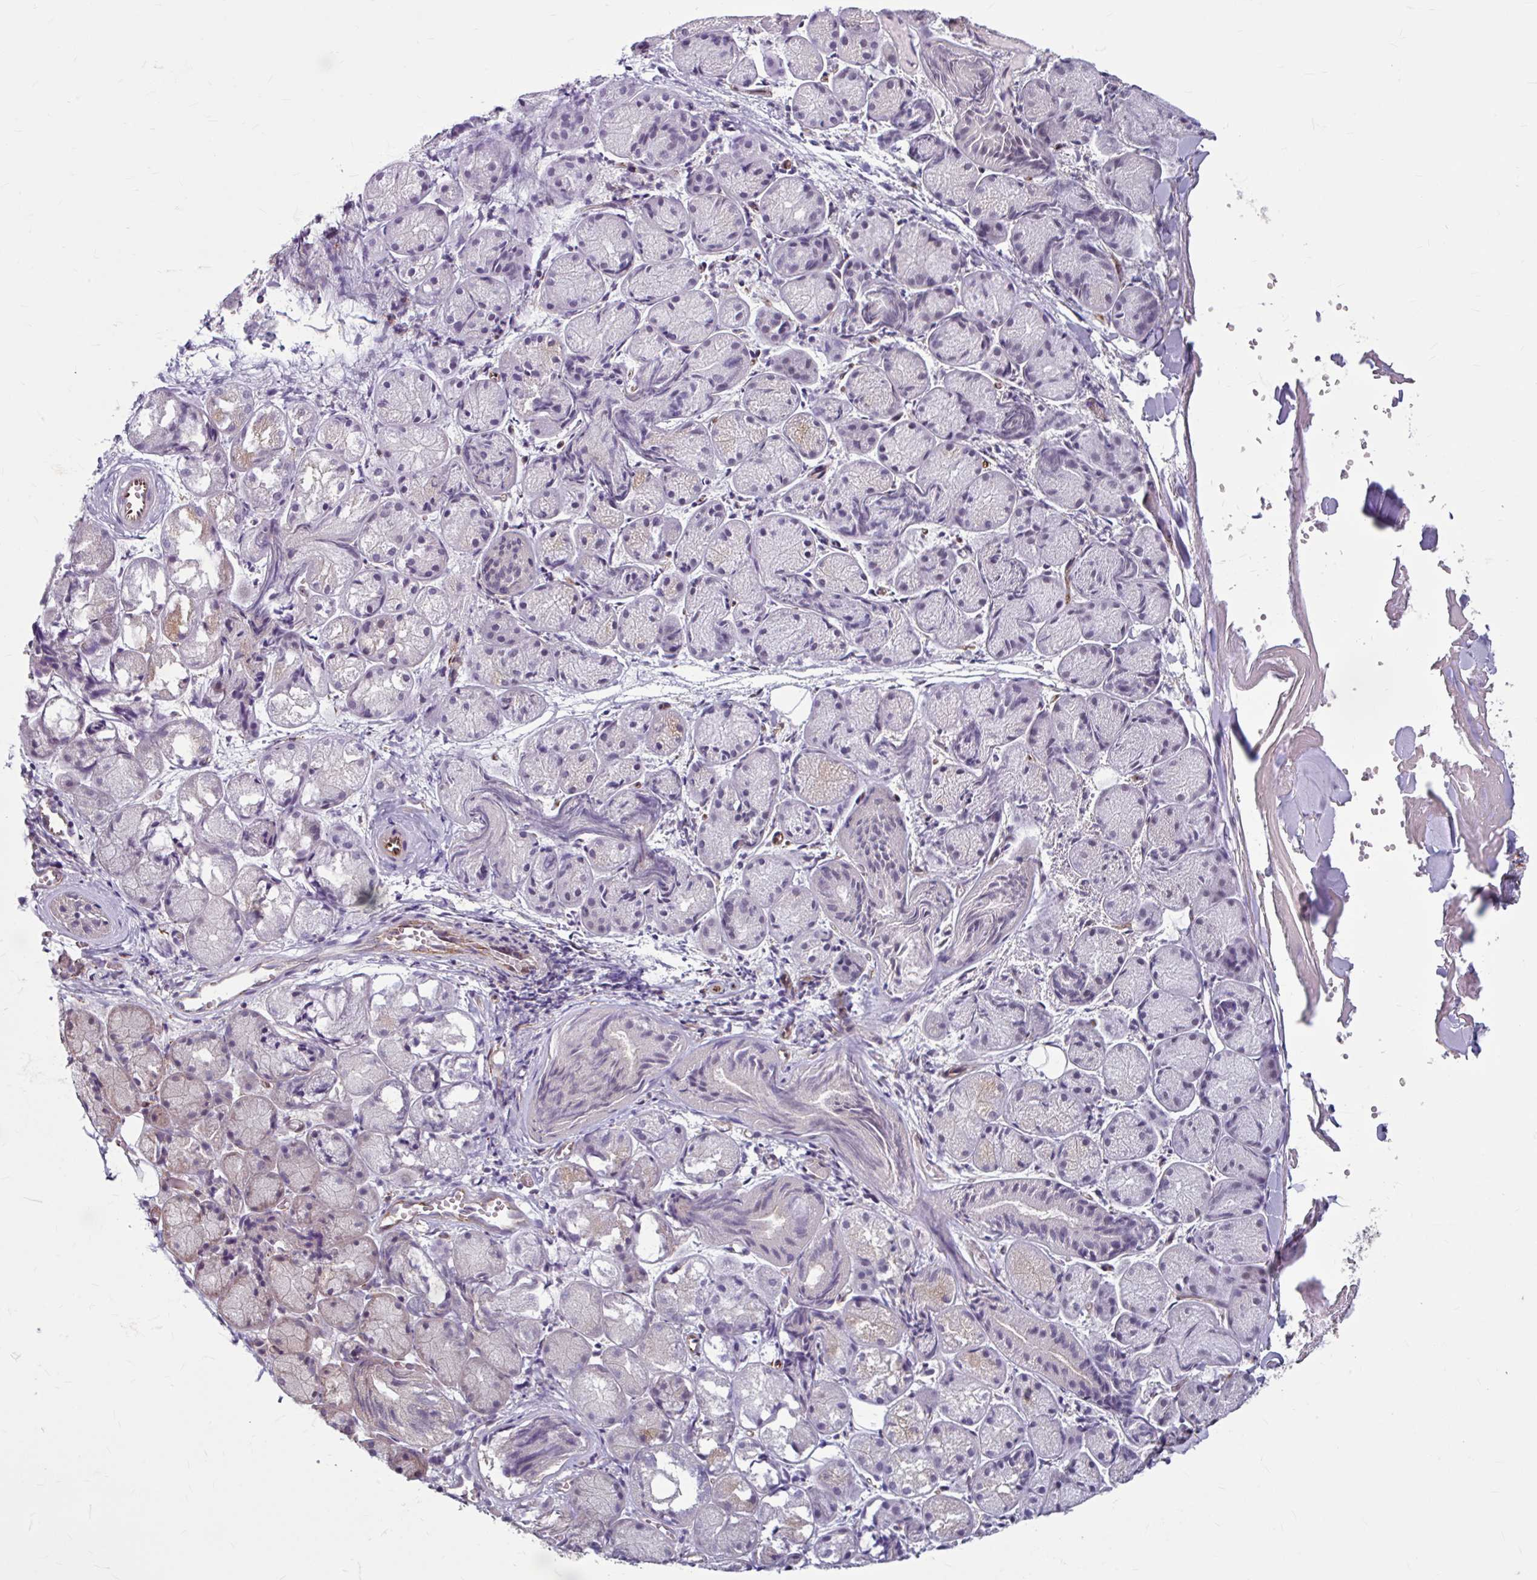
{"staining": {"intensity": "weak", "quantity": "25%-75%", "location": "cytoplasmic/membranous"}, "tissue": "salivary gland", "cell_type": "Glandular cells", "image_type": "normal", "snomed": [{"axis": "morphology", "description": "Normal tissue, NOS"}, {"axis": "topography", "description": "Salivary gland"}], "caption": "A low amount of weak cytoplasmic/membranous expression is identified in about 25%-75% of glandular cells in unremarkable salivary gland. (DAB (3,3'-diaminobenzidine) = brown stain, brightfield microscopy at high magnification).", "gene": "DAAM2", "patient": {"sex": "female", "age": 24}}